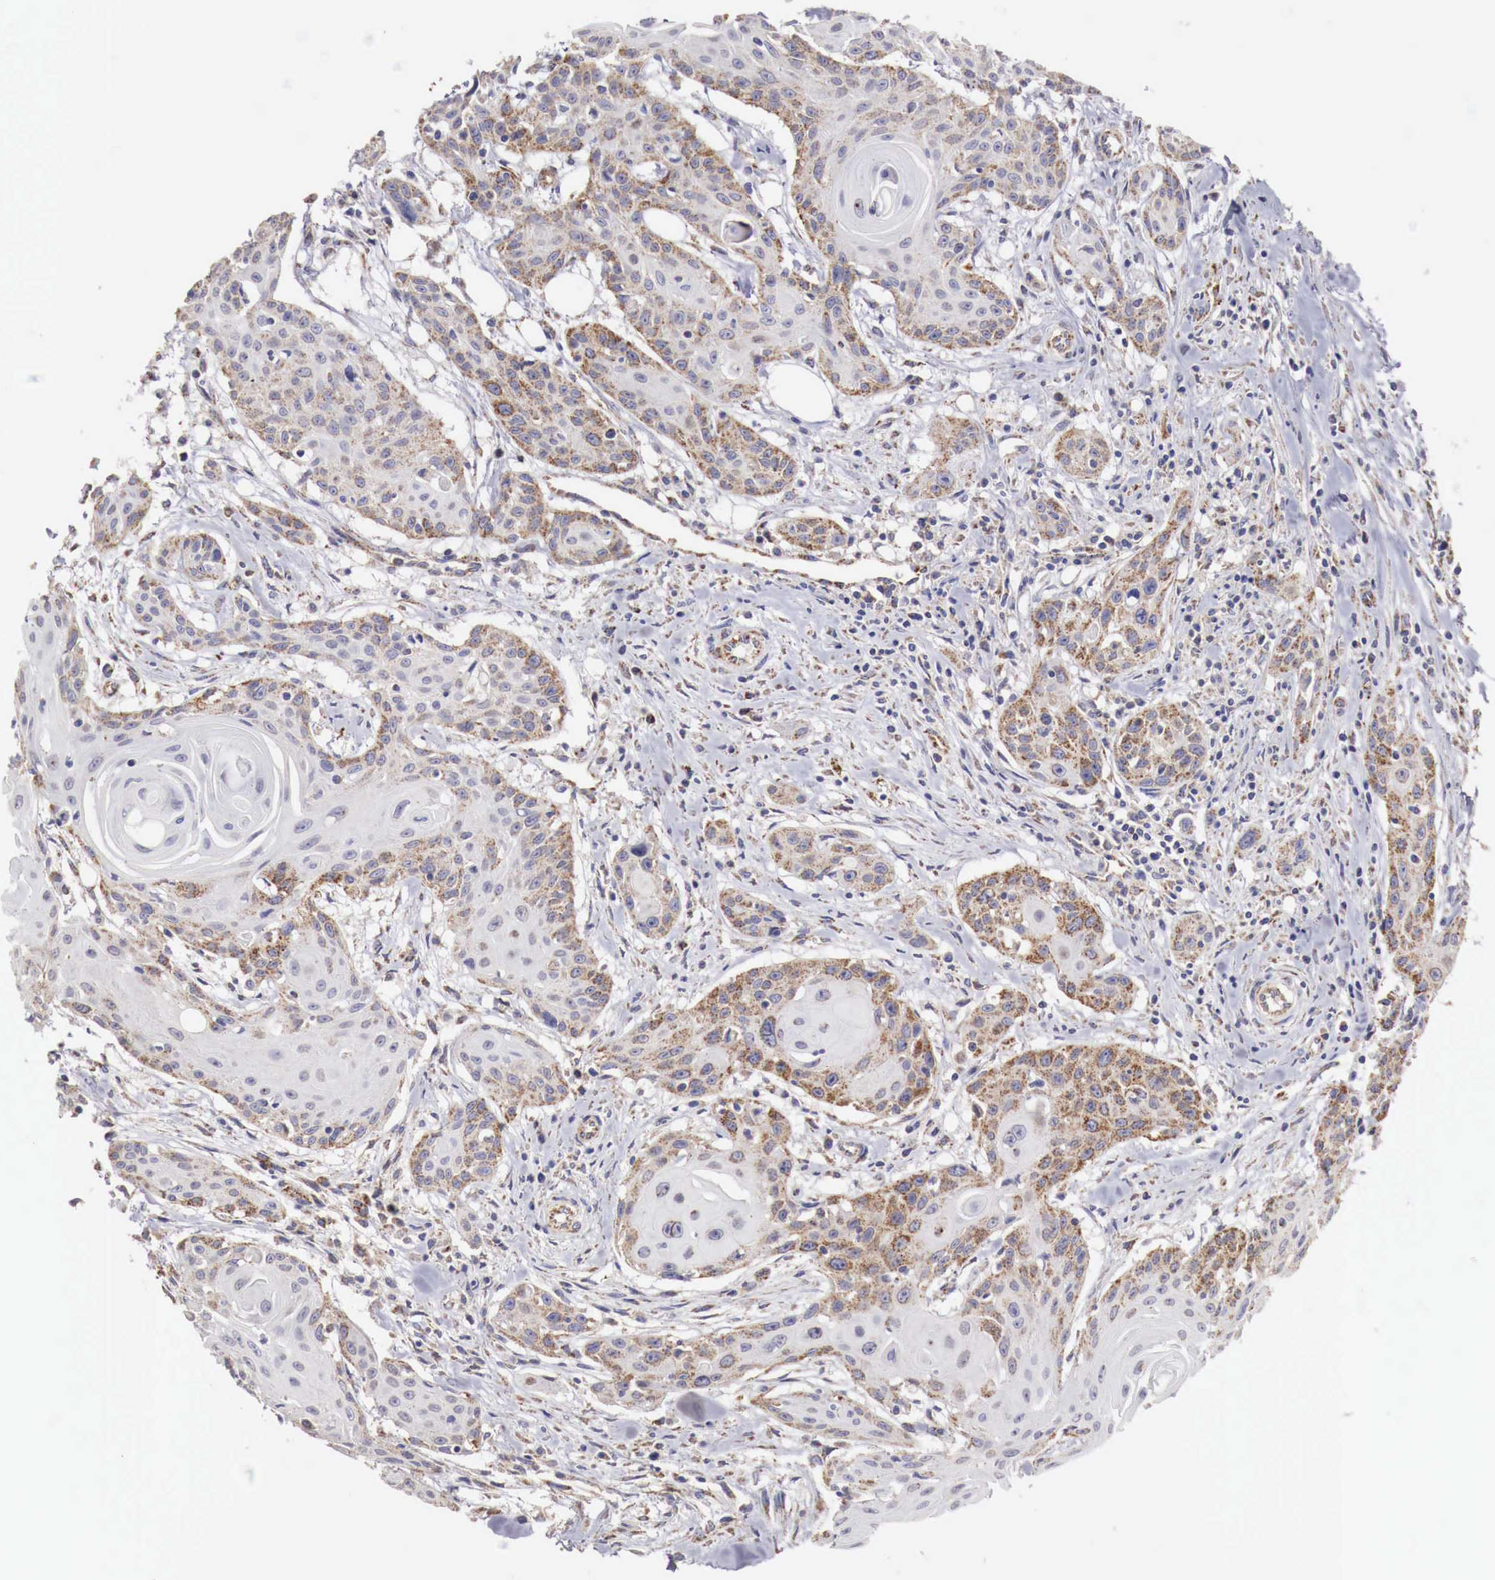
{"staining": {"intensity": "moderate", "quantity": "25%-75%", "location": "cytoplasmic/membranous"}, "tissue": "head and neck cancer", "cell_type": "Tumor cells", "image_type": "cancer", "snomed": [{"axis": "morphology", "description": "Squamous cell carcinoma, NOS"}, {"axis": "morphology", "description": "Squamous cell carcinoma, metastatic, NOS"}, {"axis": "topography", "description": "Lymph node"}, {"axis": "topography", "description": "Salivary gland"}, {"axis": "topography", "description": "Head-Neck"}], "caption": "DAB (3,3'-diaminobenzidine) immunohistochemical staining of human metastatic squamous cell carcinoma (head and neck) reveals moderate cytoplasmic/membranous protein expression in approximately 25%-75% of tumor cells. (brown staining indicates protein expression, while blue staining denotes nuclei).", "gene": "XPNPEP3", "patient": {"sex": "female", "age": 74}}